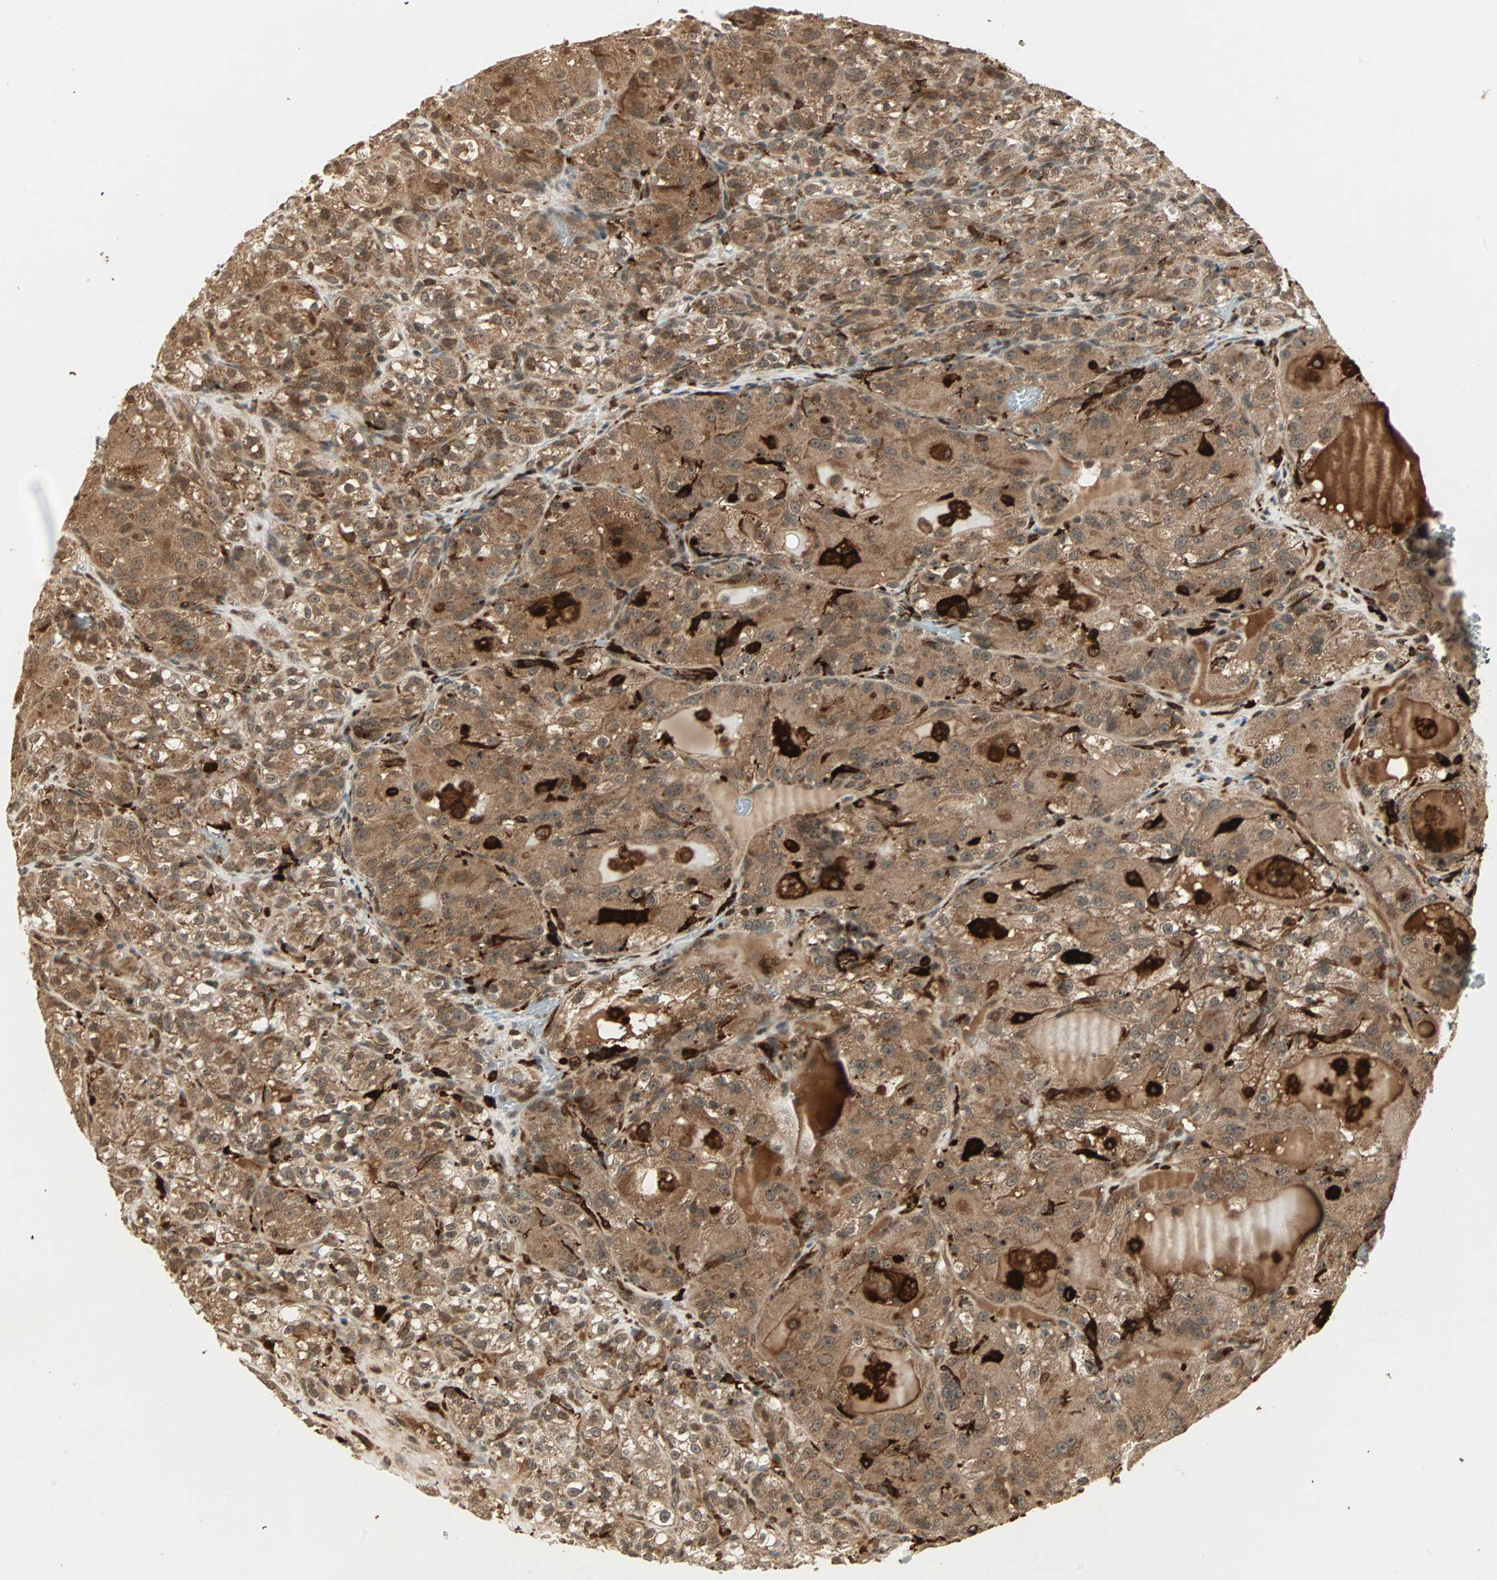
{"staining": {"intensity": "moderate", "quantity": ">75%", "location": "cytoplasmic/membranous"}, "tissue": "renal cancer", "cell_type": "Tumor cells", "image_type": "cancer", "snomed": [{"axis": "morphology", "description": "Normal tissue, NOS"}, {"axis": "morphology", "description": "Adenocarcinoma, NOS"}, {"axis": "topography", "description": "Kidney"}], "caption": "Immunohistochemical staining of renal cancer exhibits medium levels of moderate cytoplasmic/membranous protein expression in about >75% of tumor cells. The protein is stained brown, and the nuclei are stained in blue (DAB (3,3'-diaminobenzidine) IHC with brightfield microscopy, high magnification).", "gene": "RFFL", "patient": {"sex": "male", "age": 61}}